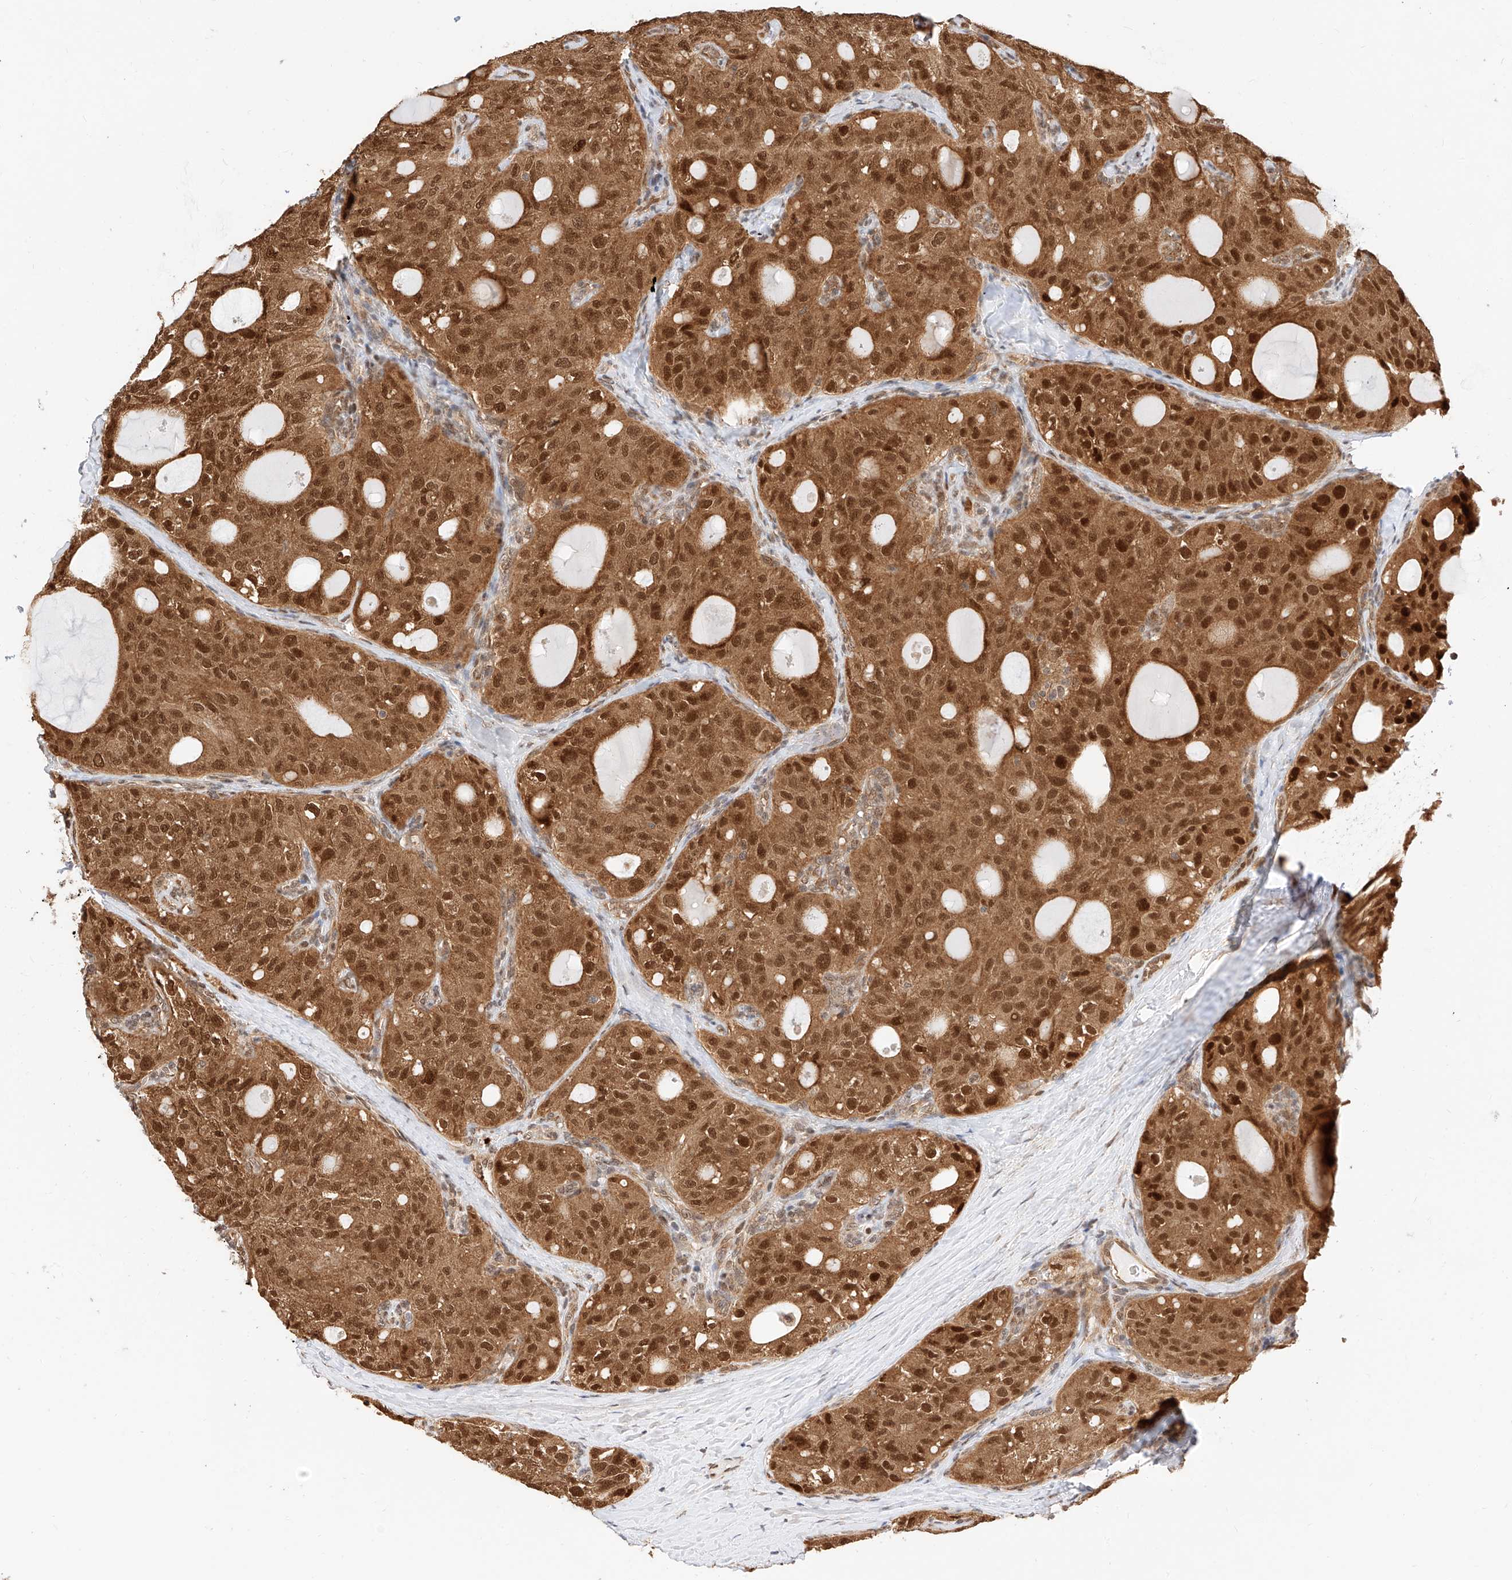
{"staining": {"intensity": "strong", "quantity": ">75%", "location": "cytoplasmic/membranous,nuclear"}, "tissue": "thyroid cancer", "cell_type": "Tumor cells", "image_type": "cancer", "snomed": [{"axis": "morphology", "description": "Follicular adenoma carcinoma, NOS"}, {"axis": "topography", "description": "Thyroid gland"}], "caption": "Protein analysis of thyroid cancer tissue demonstrates strong cytoplasmic/membranous and nuclear staining in about >75% of tumor cells. (DAB = brown stain, brightfield microscopy at high magnification).", "gene": "EIF4H", "patient": {"sex": "male", "age": 75}}